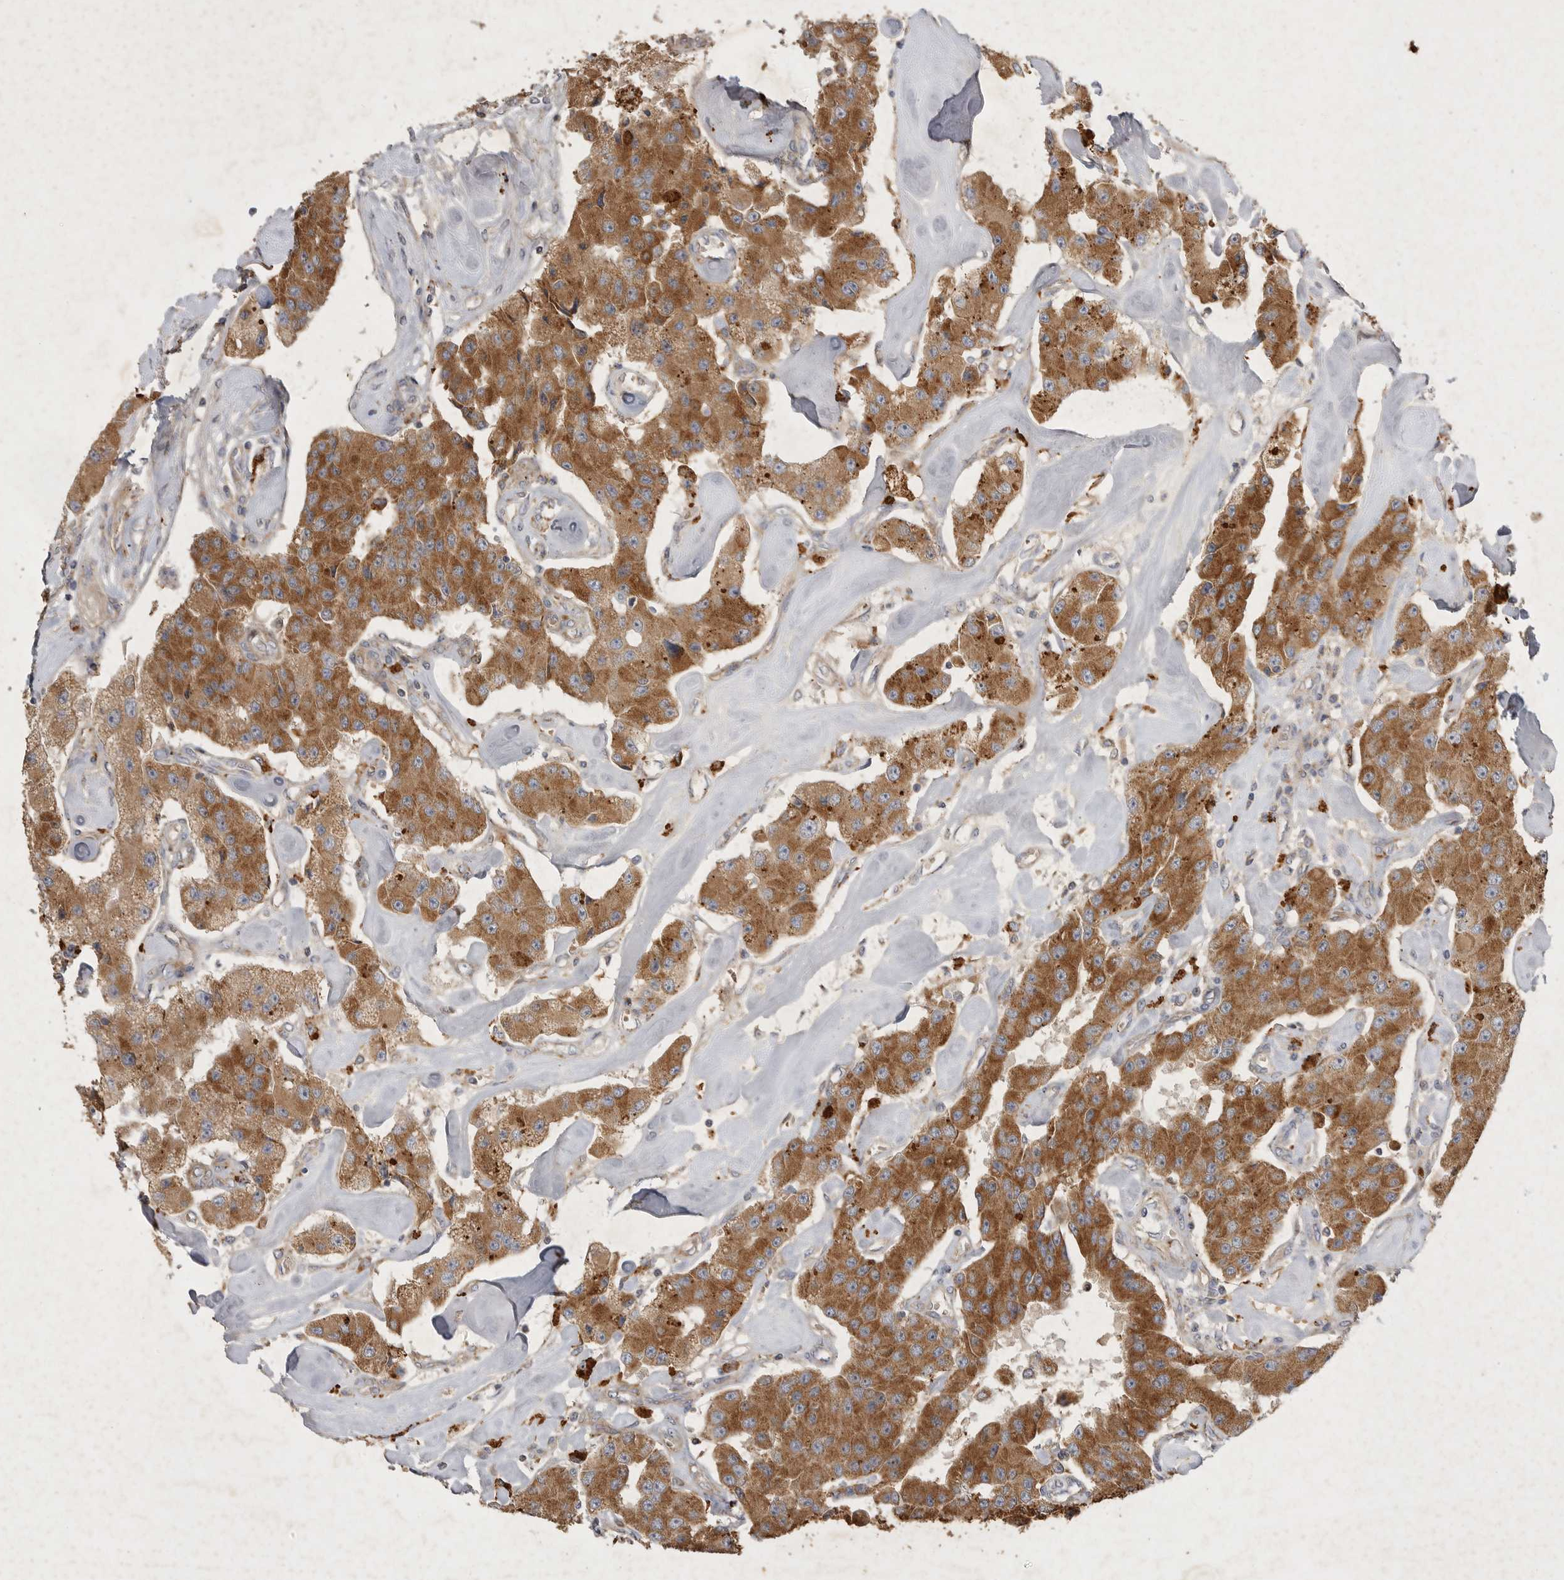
{"staining": {"intensity": "strong", "quantity": ">75%", "location": "cytoplasmic/membranous"}, "tissue": "carcinoid", "cell_type": "Tumor cells", "image_type": "cancer", "snomed": [{"axis": "morphology", "description": "Carcinoid, malignant, NOS"}, {"axis": "topography", "description": "Pancreas"}], "caption": "This micrograph reveals malignant carcinoid stained with immunohistochemistry to label a protein in brown. The cytoplasmic/membranous of tumor cells show strong positivity for the protein. Nuclei are counter-stained blue.", "gene": "MRPL41", "patient": {"sex": "male", "age": 41}}